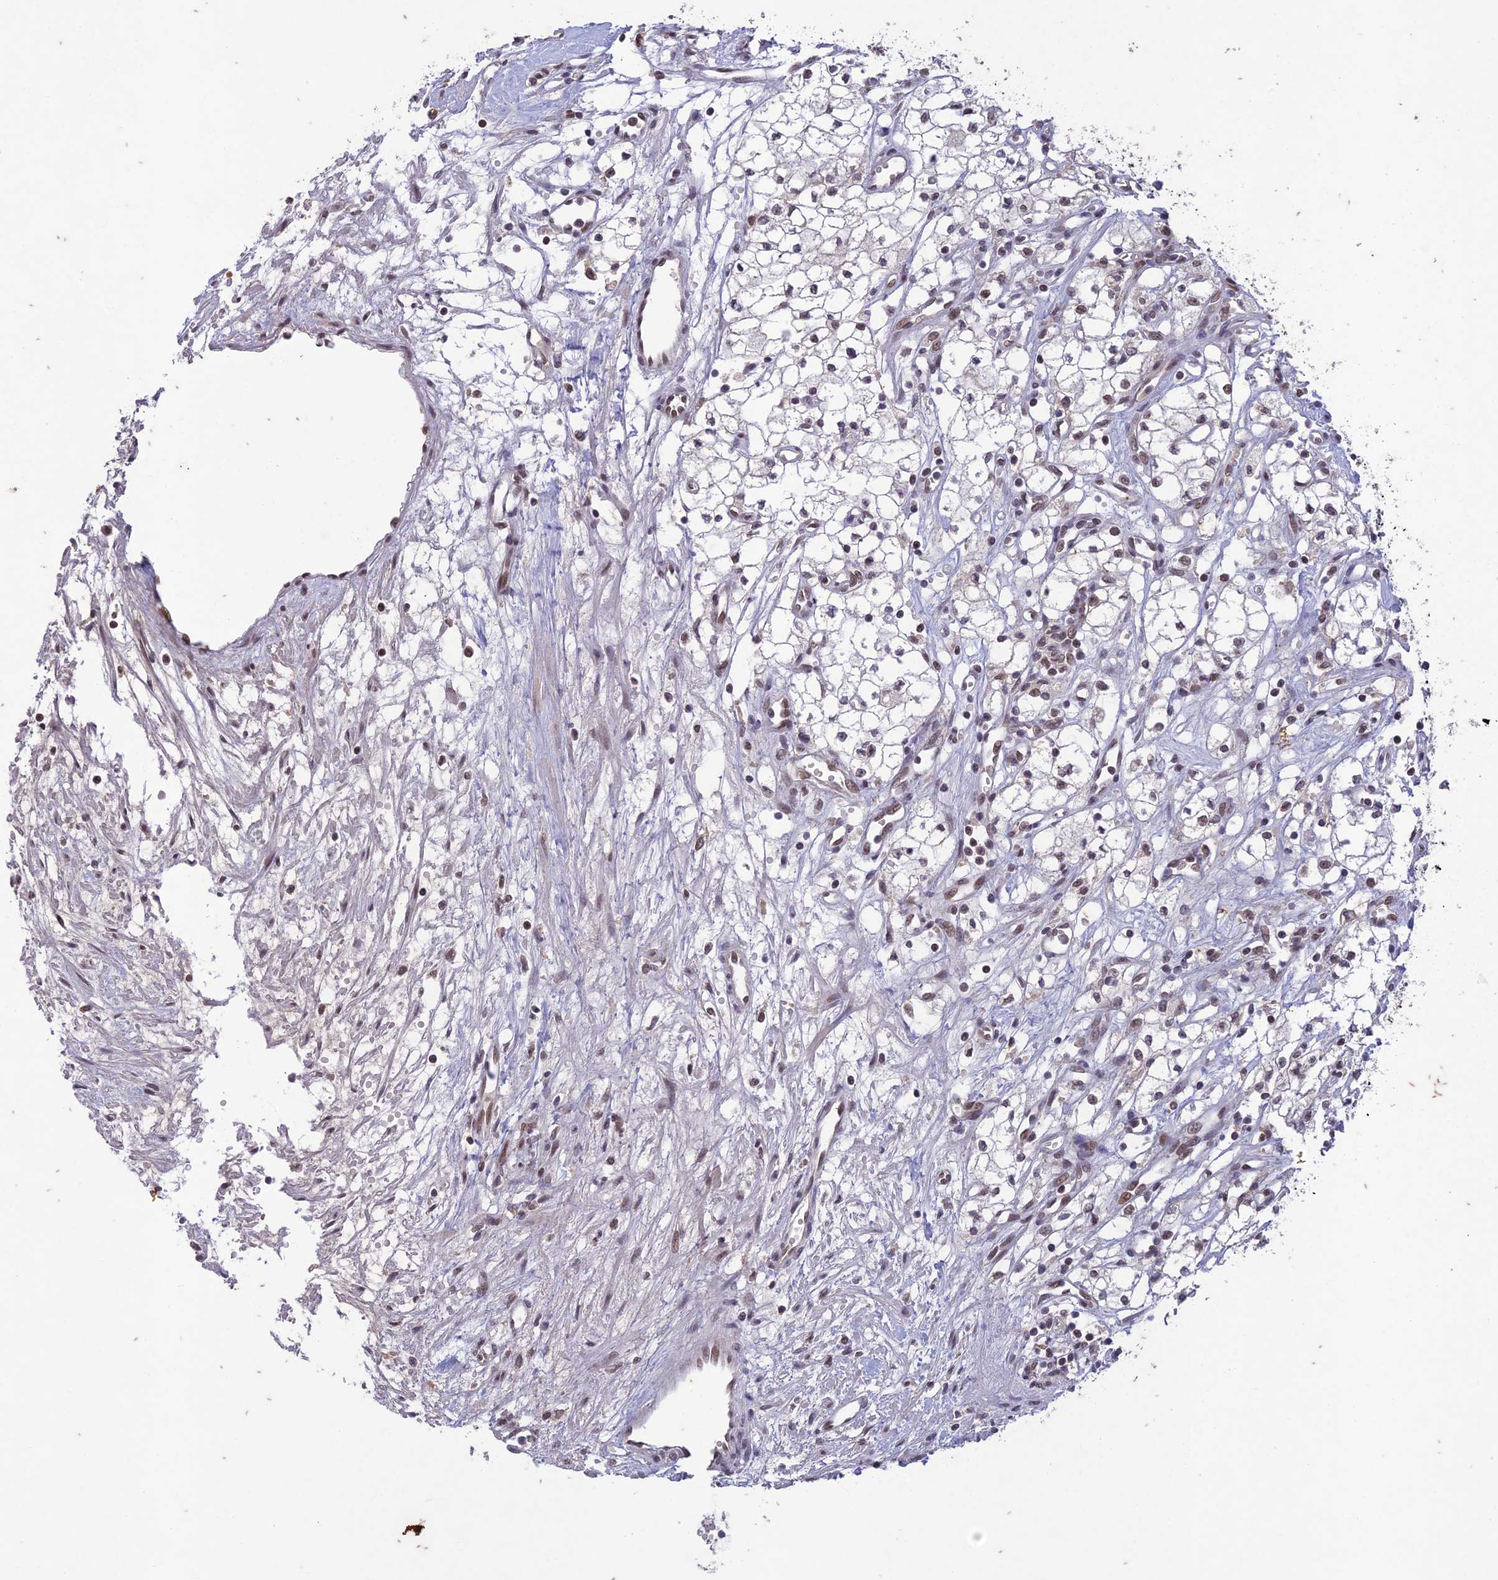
{"staining": {"intensity": "weak", "quantity": "<25%", "location": "nuclear"}, "tissue": "renal cancer", "cell_type": "Tumor cells", "image_type": "cancer", "snomed": [{"axis": "morphology", "description": "Adenocarcinoma, NOS"}, {"axis": "topography", "description": "Kidney"}], "caption": "The micrograph shows no staining of tumor cells in renal cancer (adenocarcinoma).", "gene": "POP4", "patient": {"sex": "male", "age": 59}}